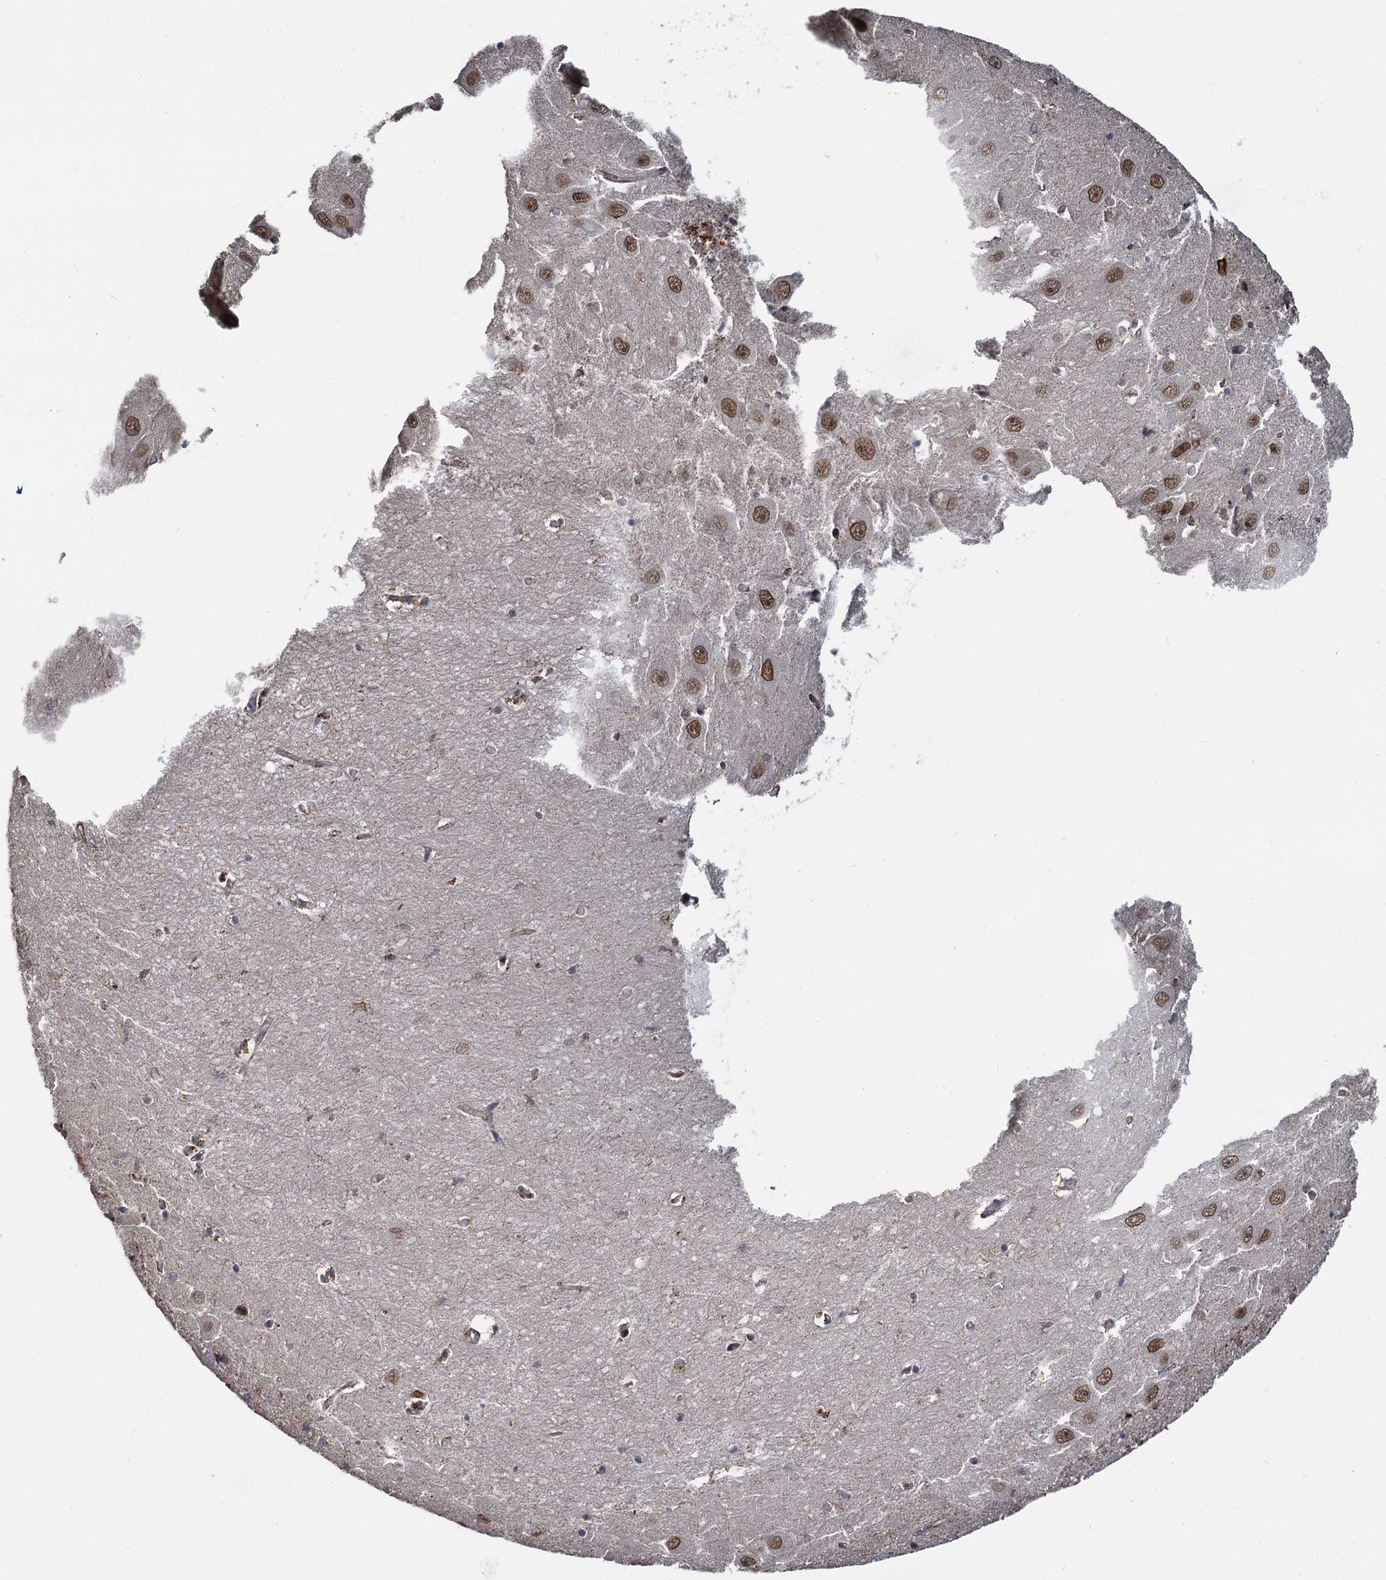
{"staining": {"intensity": "weak", "quantity": "<25%", "location": "cytoplasmic/membranous"}, "tissue": "hippocampus", "cell_type": "Glial cells", "image_type": "normal", "snomed": [{"axis": "morphology", "description": "Normal tissue, NOS"}, {"axis": "topography", "description": "Hippocampus"}], "caption": "Histopathology image shows no protein staining in glial cells of unremarkable hippocampus. (Stains: DAB (3,3'-diaminobenzidine) IHC with hematoxylin counter stain, Microscopy: brightfield microscopy at high magnification).", "gene": "FANCI", "patient": {"sex": "female", "age": 64}}